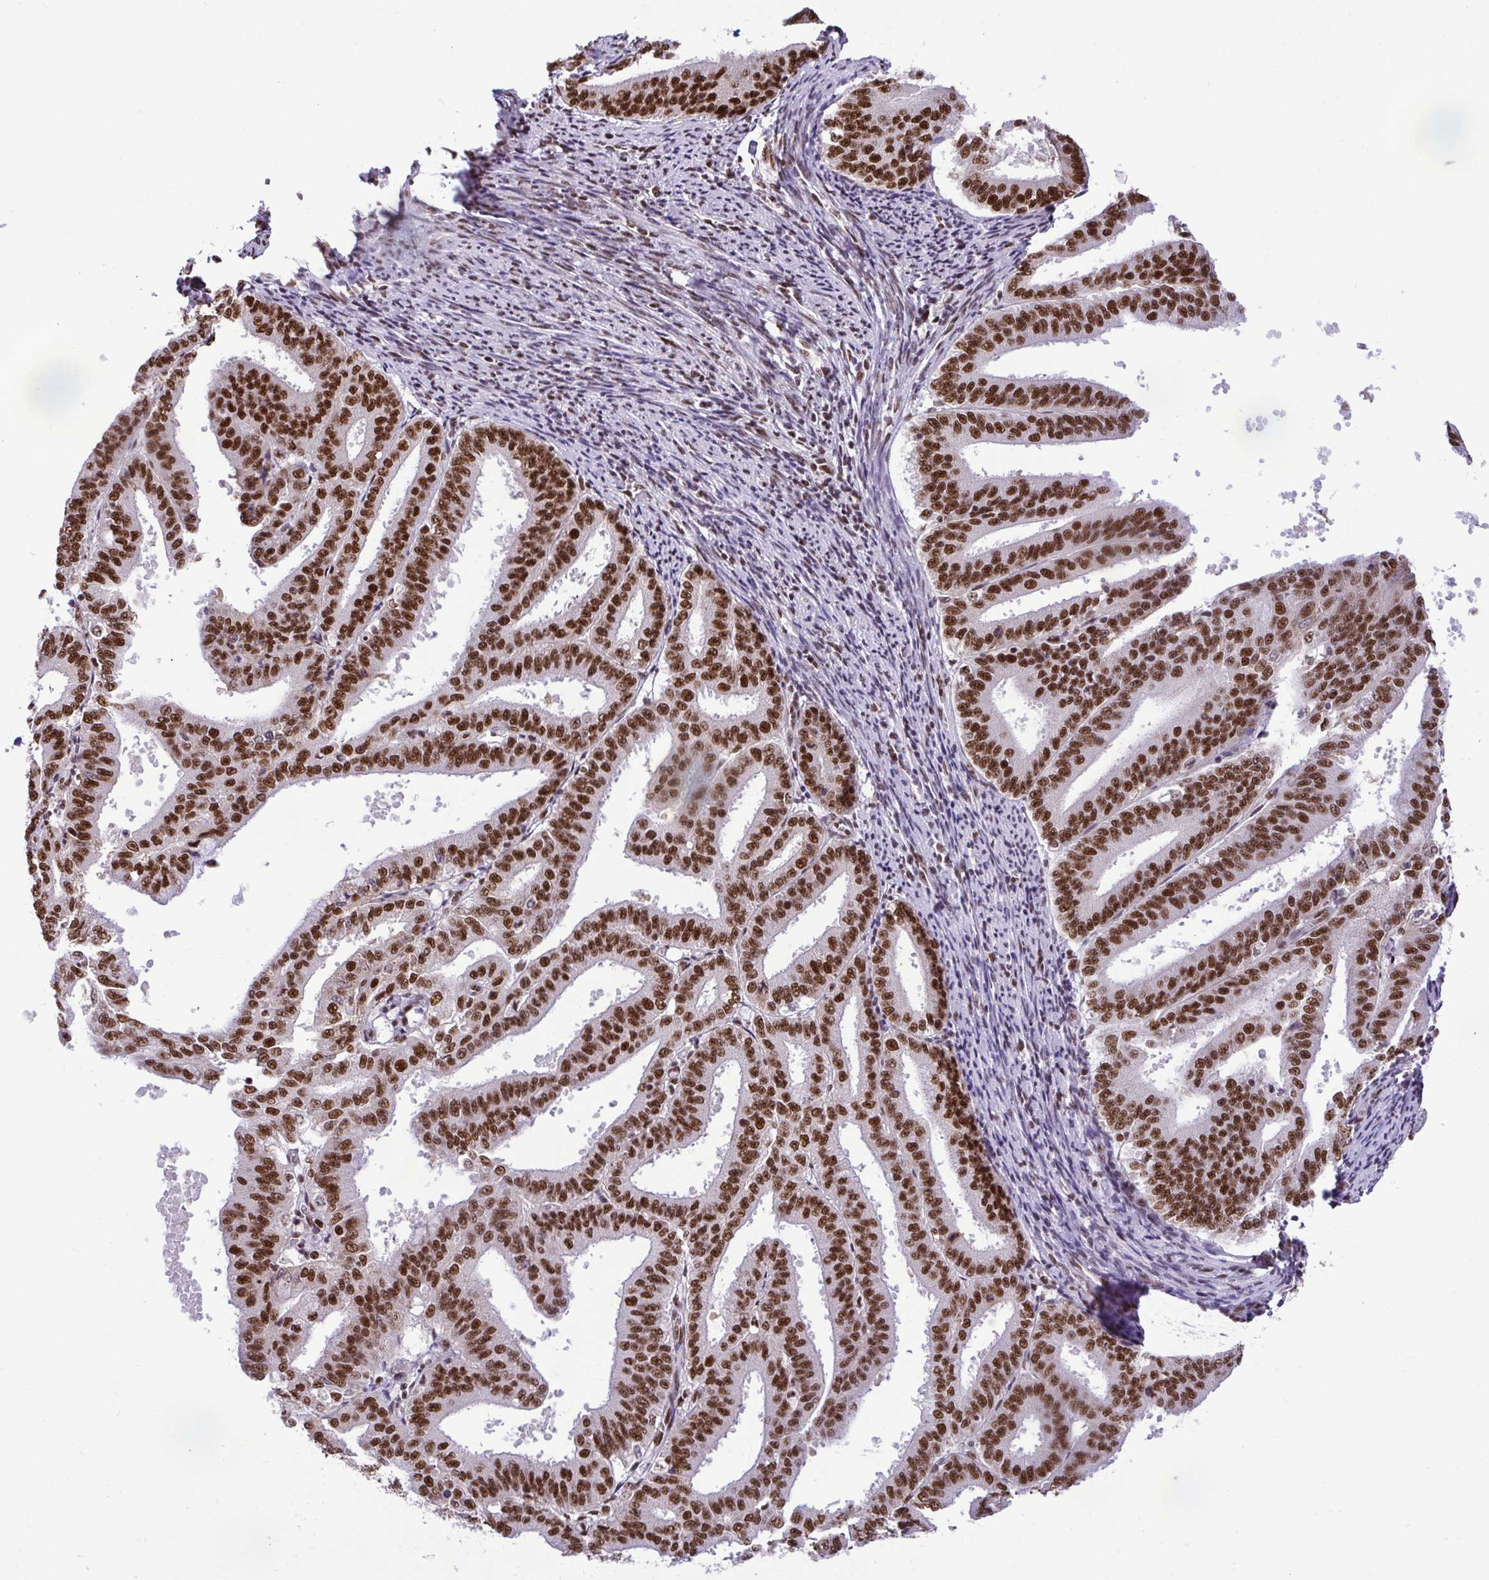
{"staining": {"intensity": "strong", "quantity": ">75%", "location": "nuclear"}, "tissue": "endometrial cancer", "cell_type": "Tumor cells", "image_type": "cancer", "snomed": [{"axis": "morphology", "description": "Adenocarcinoma, NOS"}, {"axis": "topography", "description": "Endometrium"}], "caption": "Immunohistochemistry of endometrial adenocarcinoma reveals high levels of strong nuclear positivity in about >75% of tumor cells. The staining was performed using DAB to visualize the protein expression in brown, while the nuclei were stained in blue with hematoxylin (Magnification: 20x).", "gene": "PRPF19", "patient": {"sex": "female", "age": 63}}